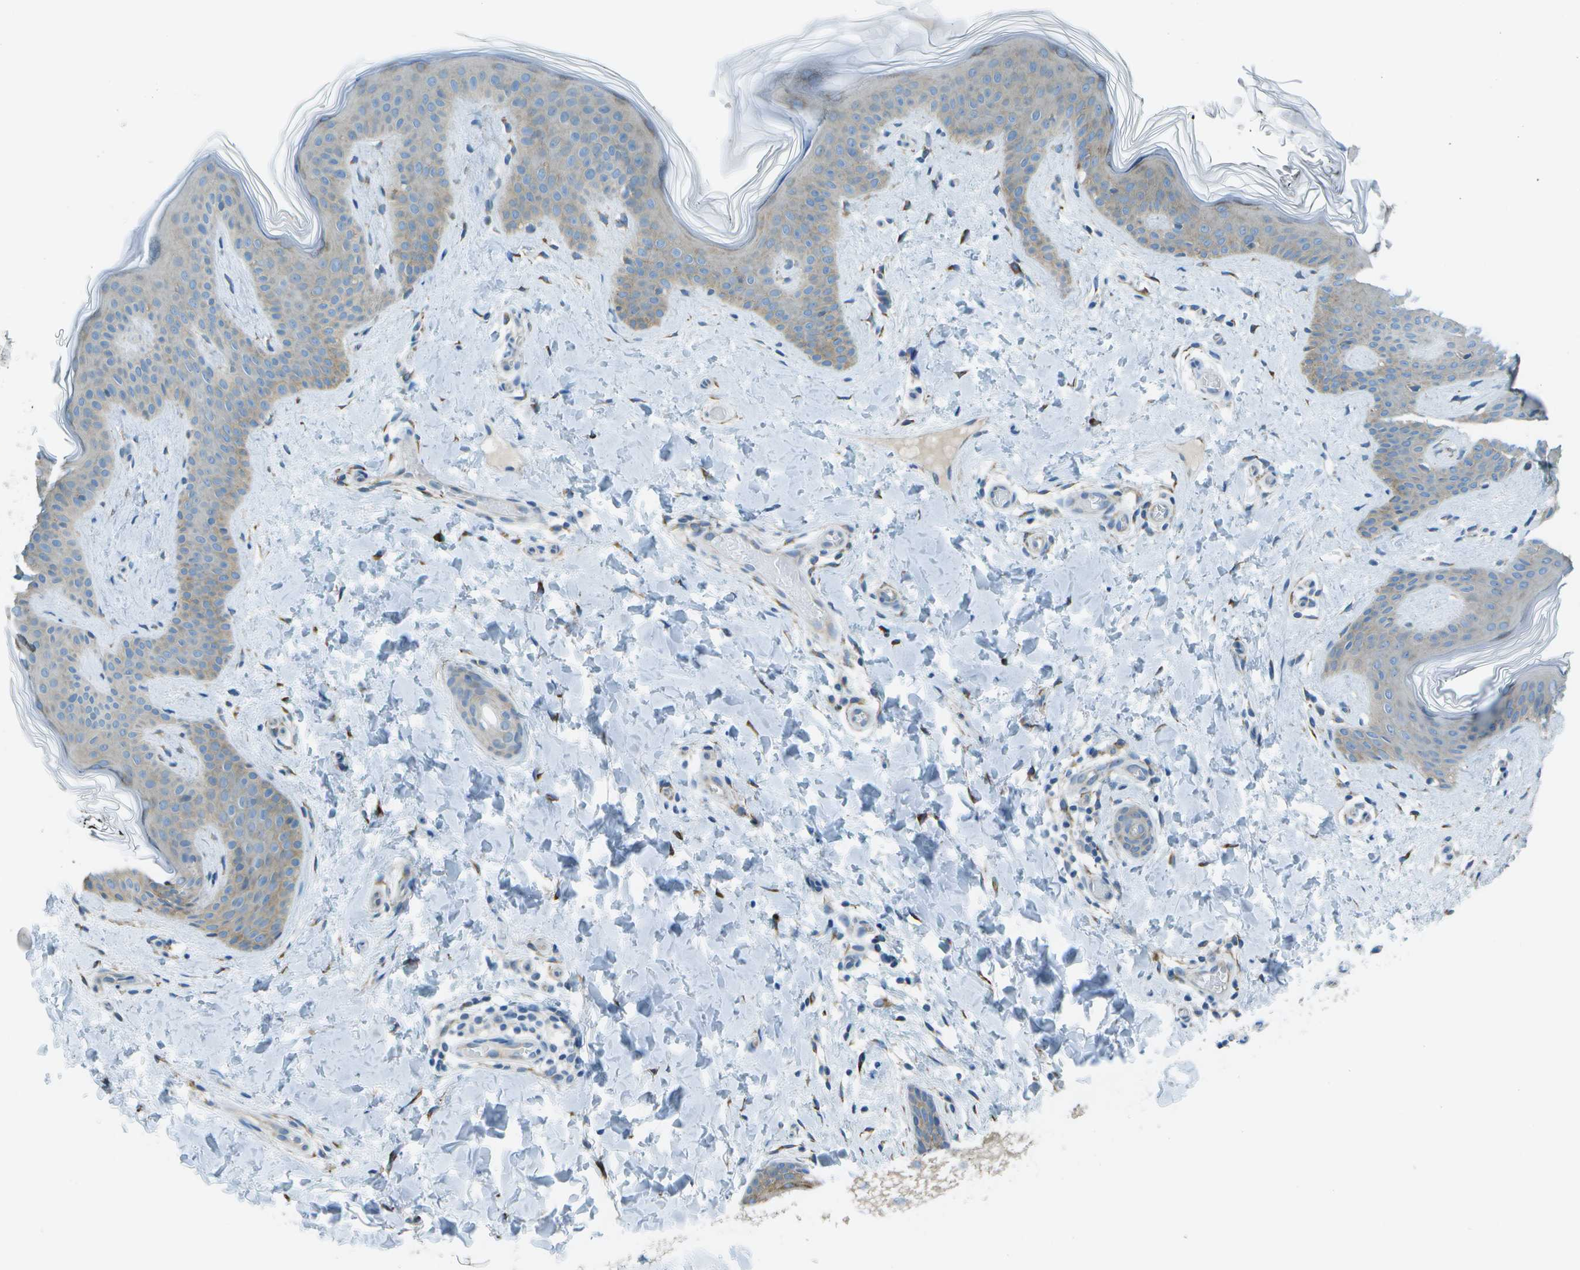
{"staining": {"intensity": "moderate", "quantity": ">75%", "location": "cytoplasmic/membranous"}, "tissue": "skin", "cell_type": "Fibroblasts", "image_type": "normal", "snomed": [{"axis": "morphology", "description": "Normal tissue, NOS"}, {"axis": "topography", "description": "Skin"}], "caption": "Fibroblasts display medium levels of moderate cytoplasmic/membranous staining in approximately >75% of cells in normal skin.", "gene": "KCTD3", "patient": {"sex": "female", "age": 17}}